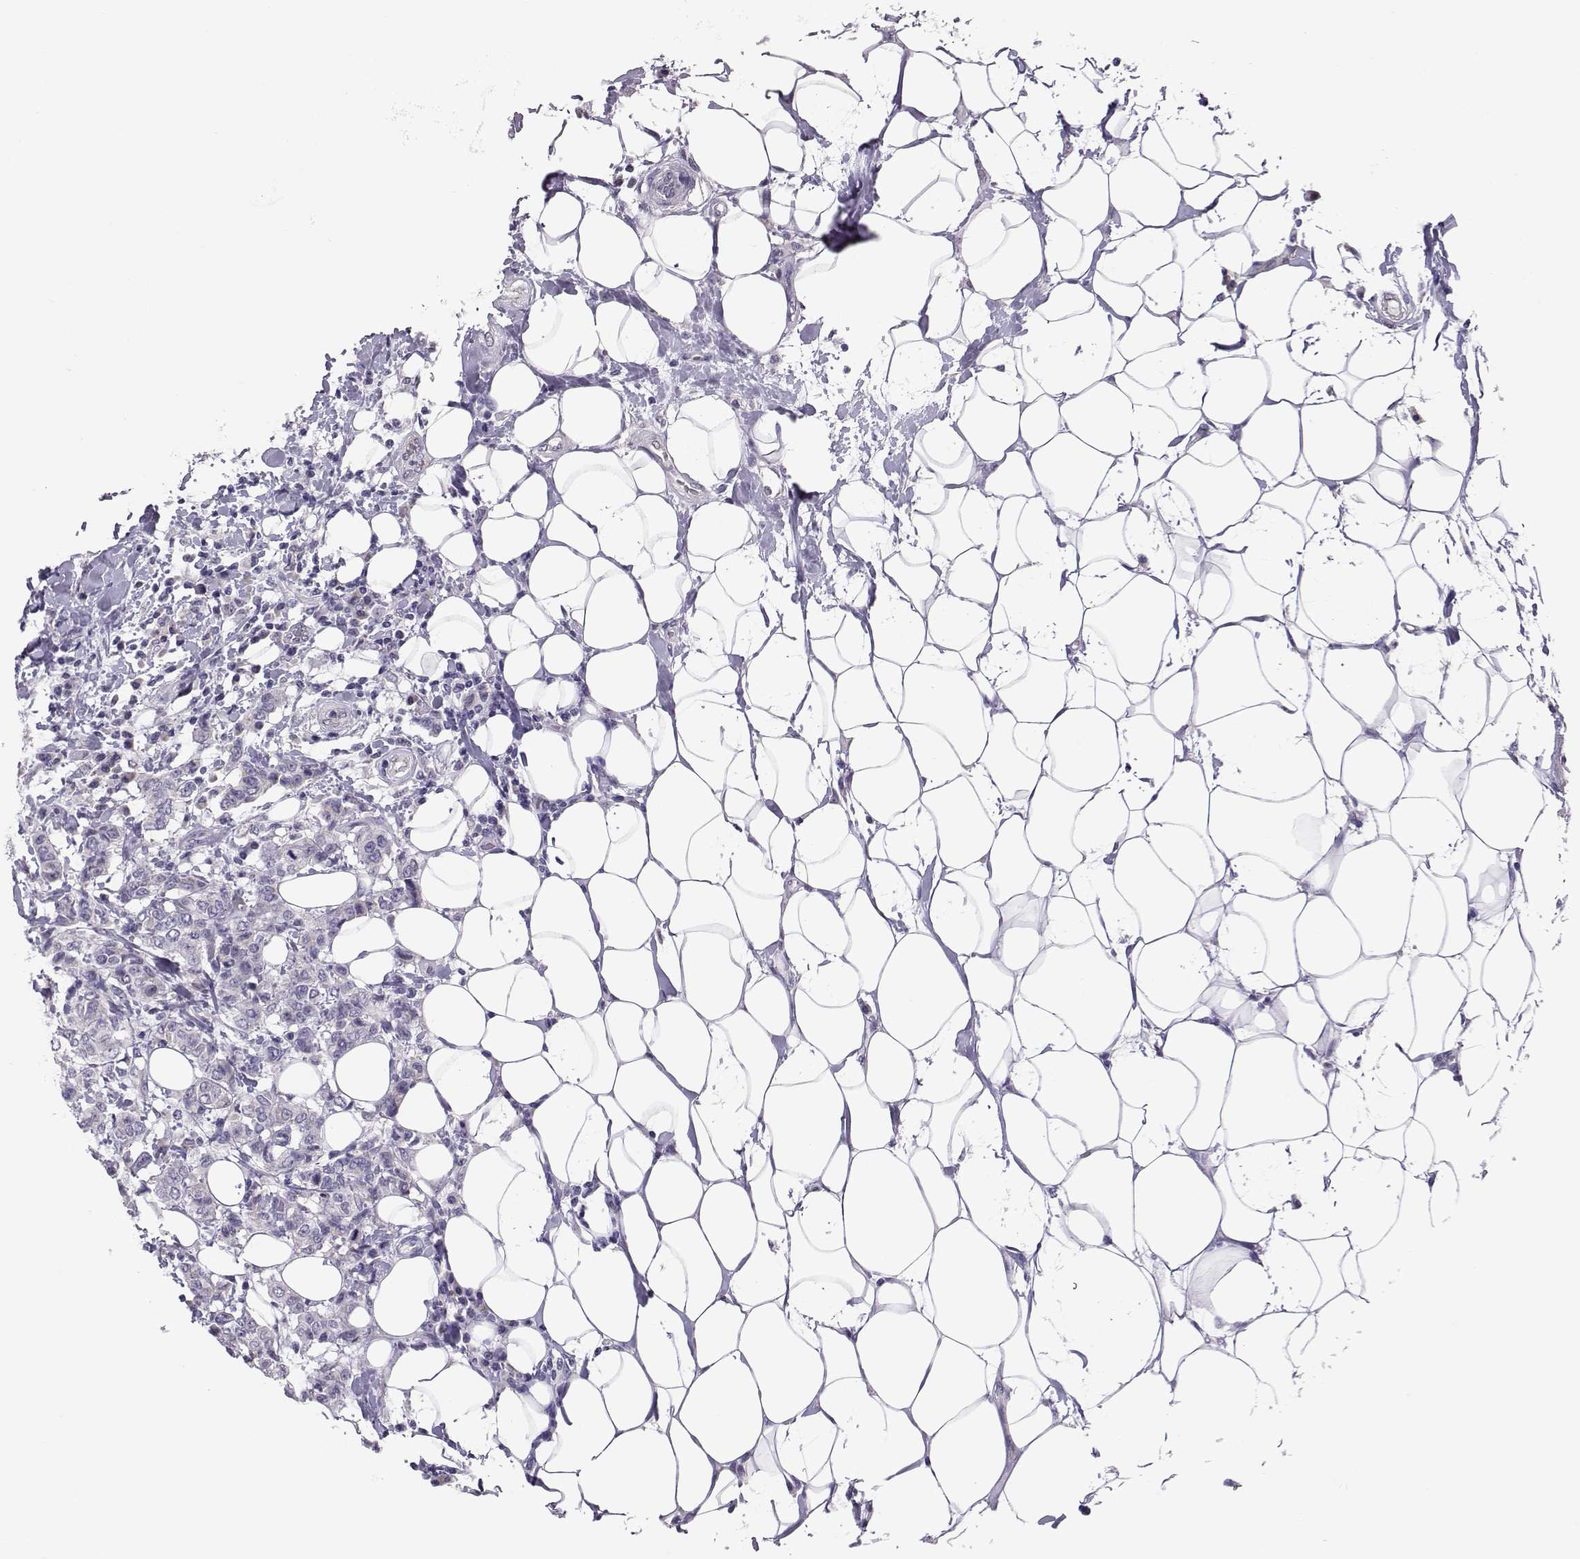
{"staining": {"intensity": "negative", "quantity": "none", "location": "none"}, "tissue": "breast cancer", "cell_type": "Tumor cells", "image_type": "cancer", "snomed": [{"axis": "morphology", "description": "Duct carcinoma"}, {"axis": "topography", "description": "Breast"}], "caption": "This is an immunohistochemistry (IHC) micrograph of human breast invasive ductal carcinoma. There is no positivity in tumor cells.", "gene": "DNAAF1", "patient": {"sex": "female", "age": 27}}